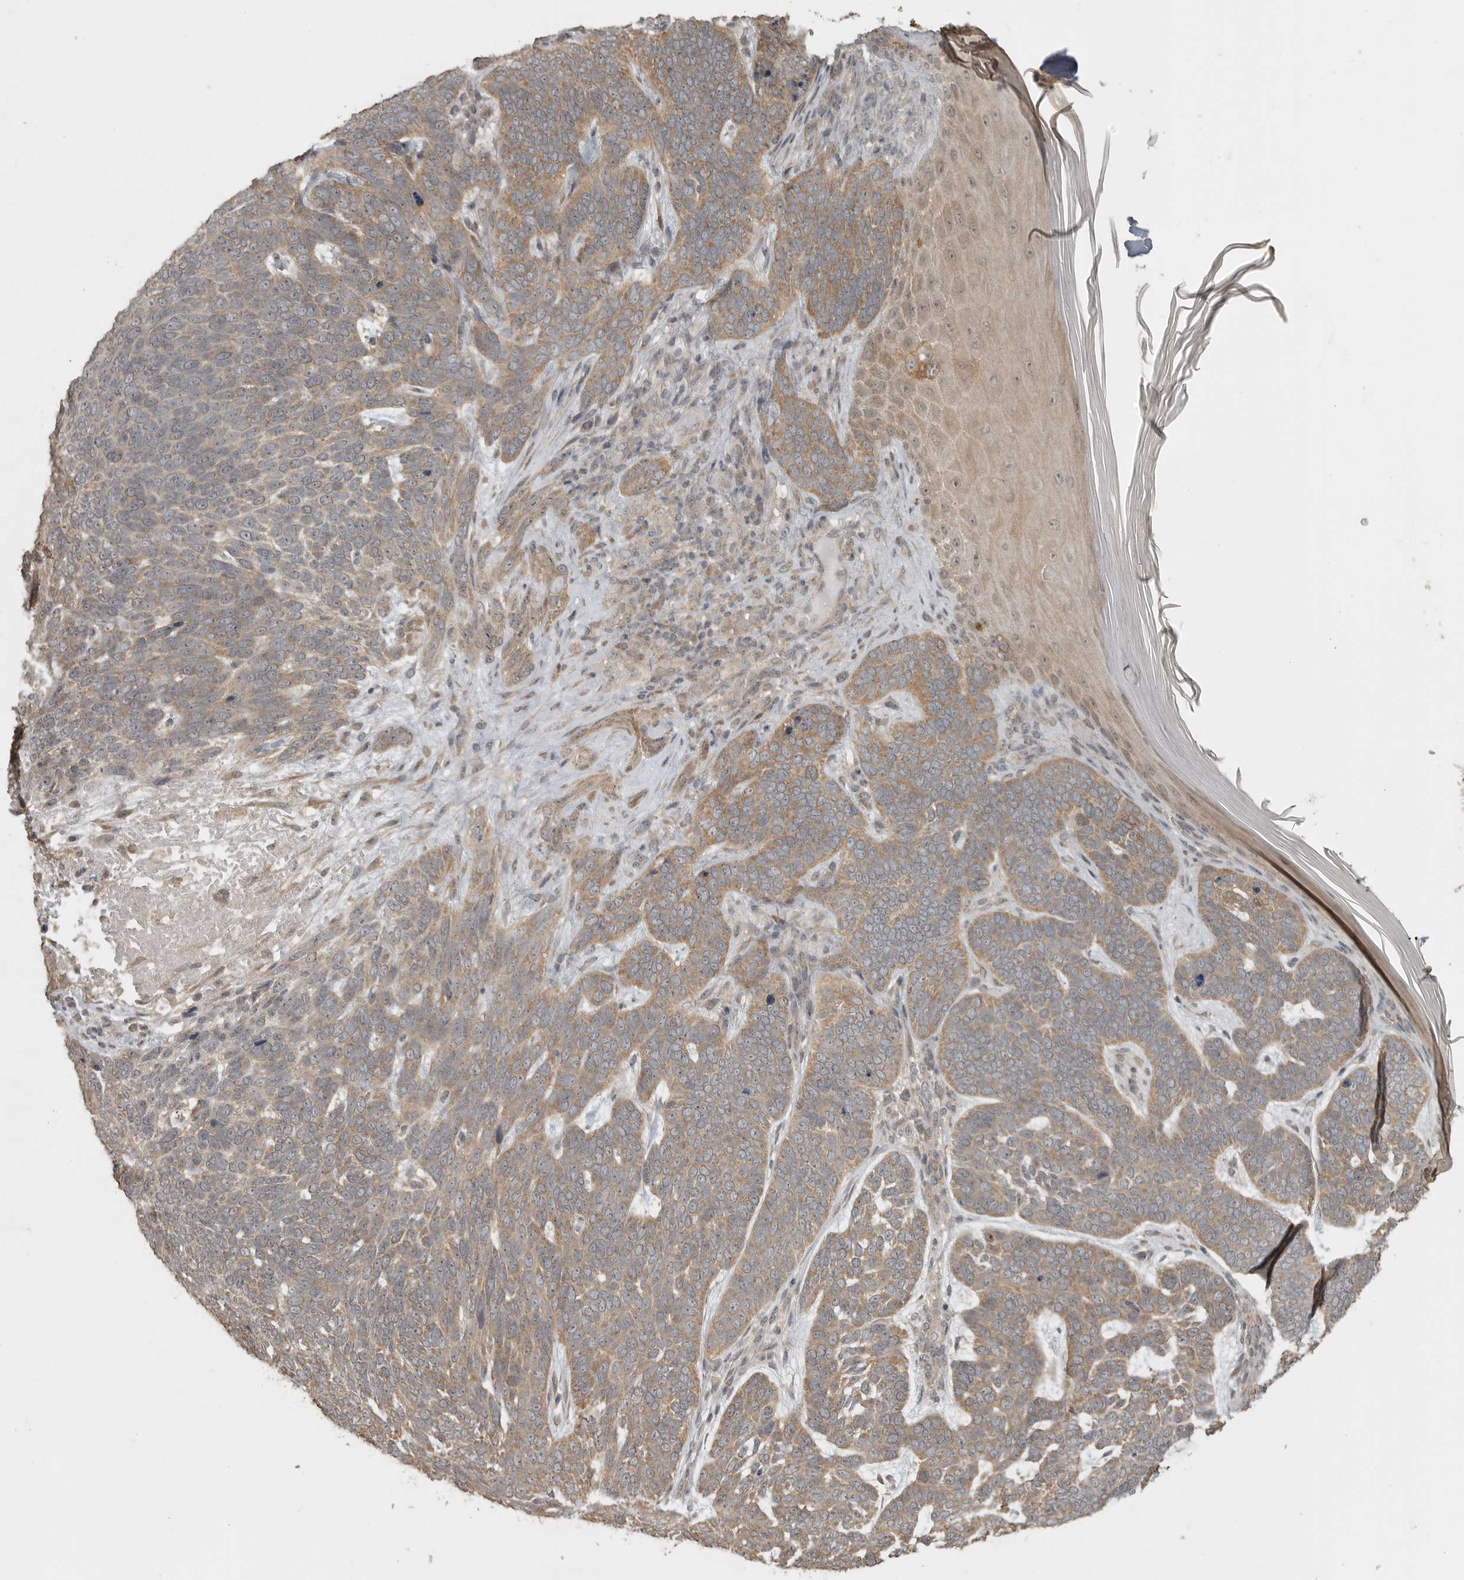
{"staining": {"intensity": "moderate", "quantity": ">75%", "location": "cytoplasmic/membranous"}, "tissue": "skin cancer", "cell_type": "Tumor cells", "image_type": "cancer", "snomed": [{"axis": "morphology", "description": "Basal cell carcinoma"}, {"axis": "topography", "description": "Skin"}], "caption": "Immunohistochemical staining of human skin basal cell carcinoma shows medium levels of moderate cytoplasmic/membranous protein positivity in about >75% of tumor cells. Immunohistochemistry (ihc) stains the protein in brown and the nuclei are stained blue.", "gene": "LLGL1", "patient": {"sex": "female", "age": 85}}